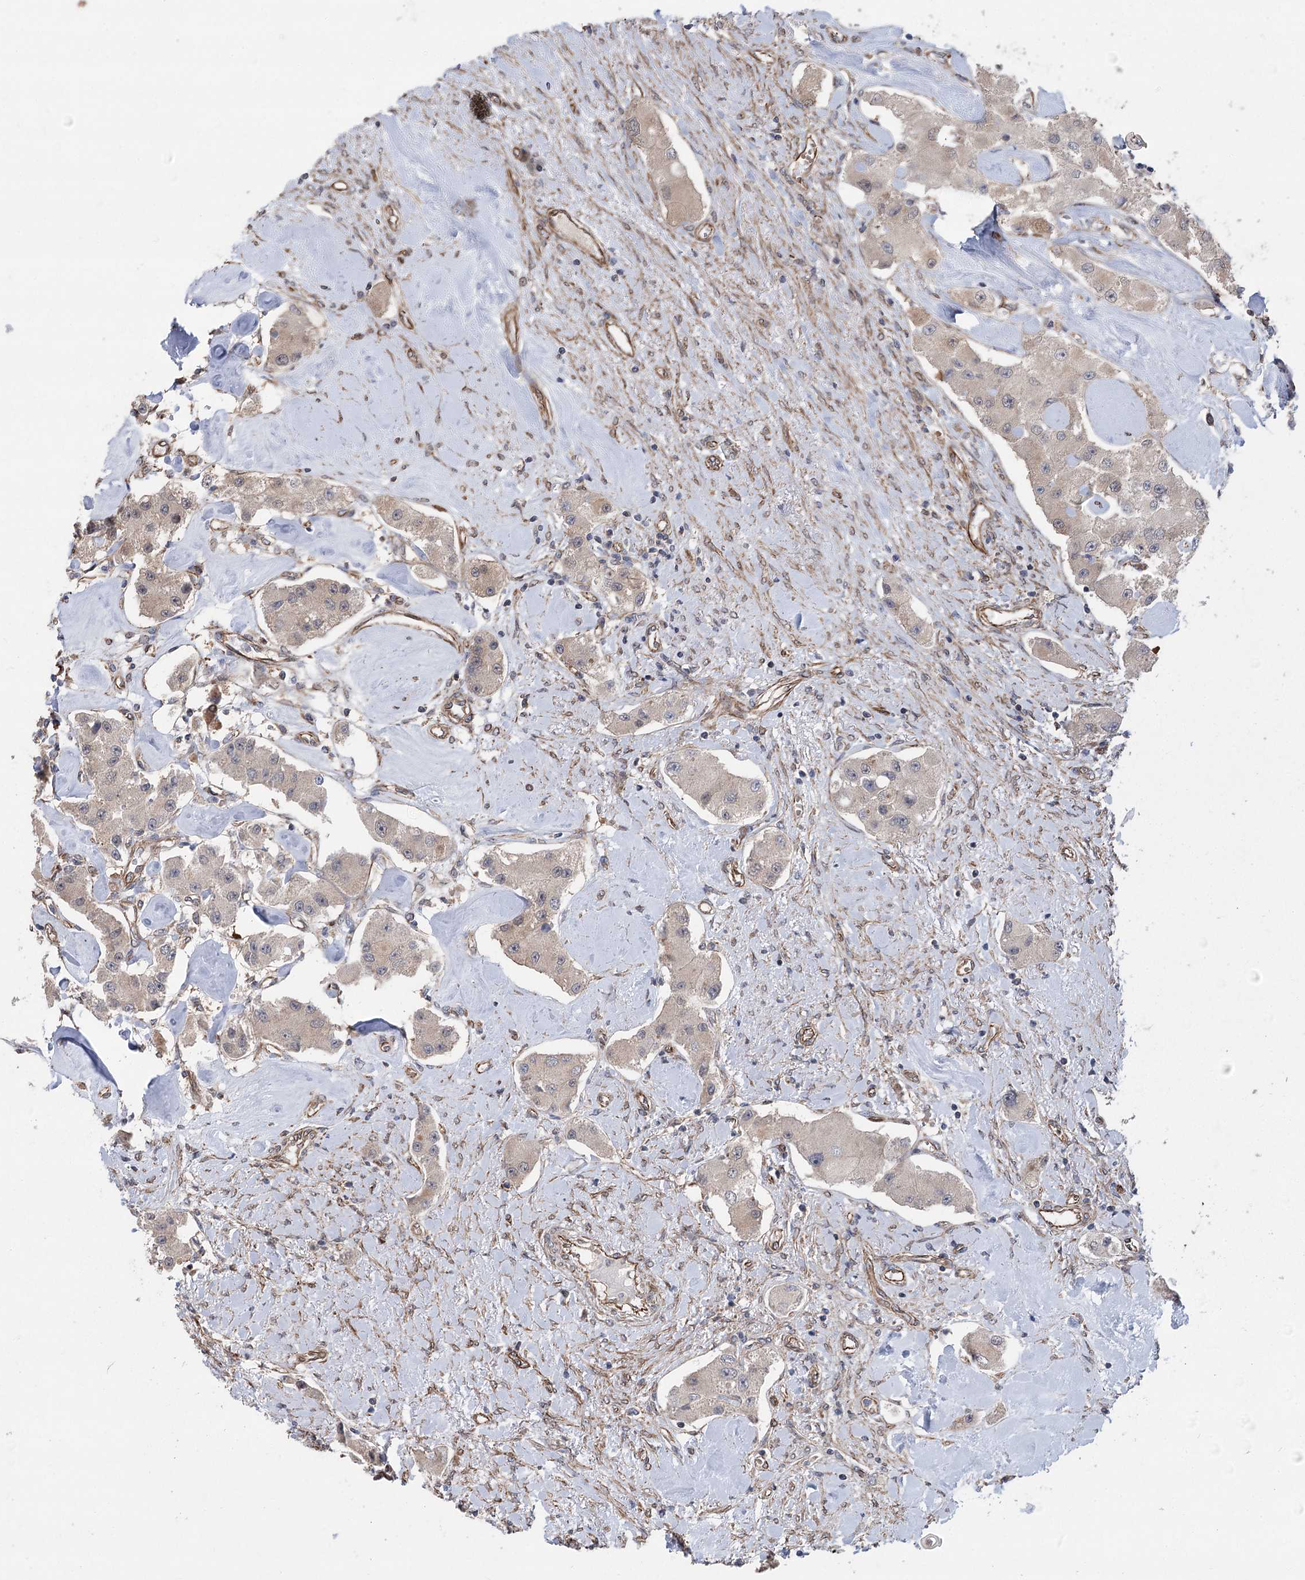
{"staining": {"intensity": "weak", "quantity": "<25%", "location": "cytoplasmic/membranous"}, "tissue": "carcinoid", "cell_type": "Tumor cells", "image_type": "cancer", "snomed": [{"axis": "morphology", "description": "Carcinoid, malignant, NOS"}, {"axis": "topography", "description": "Pancreas"}], "caption": "Tumor cells are negative for protein expression in human carcinoid.", "gene": "RWDD4", "patient": {"sex": "male", "age": 41}}